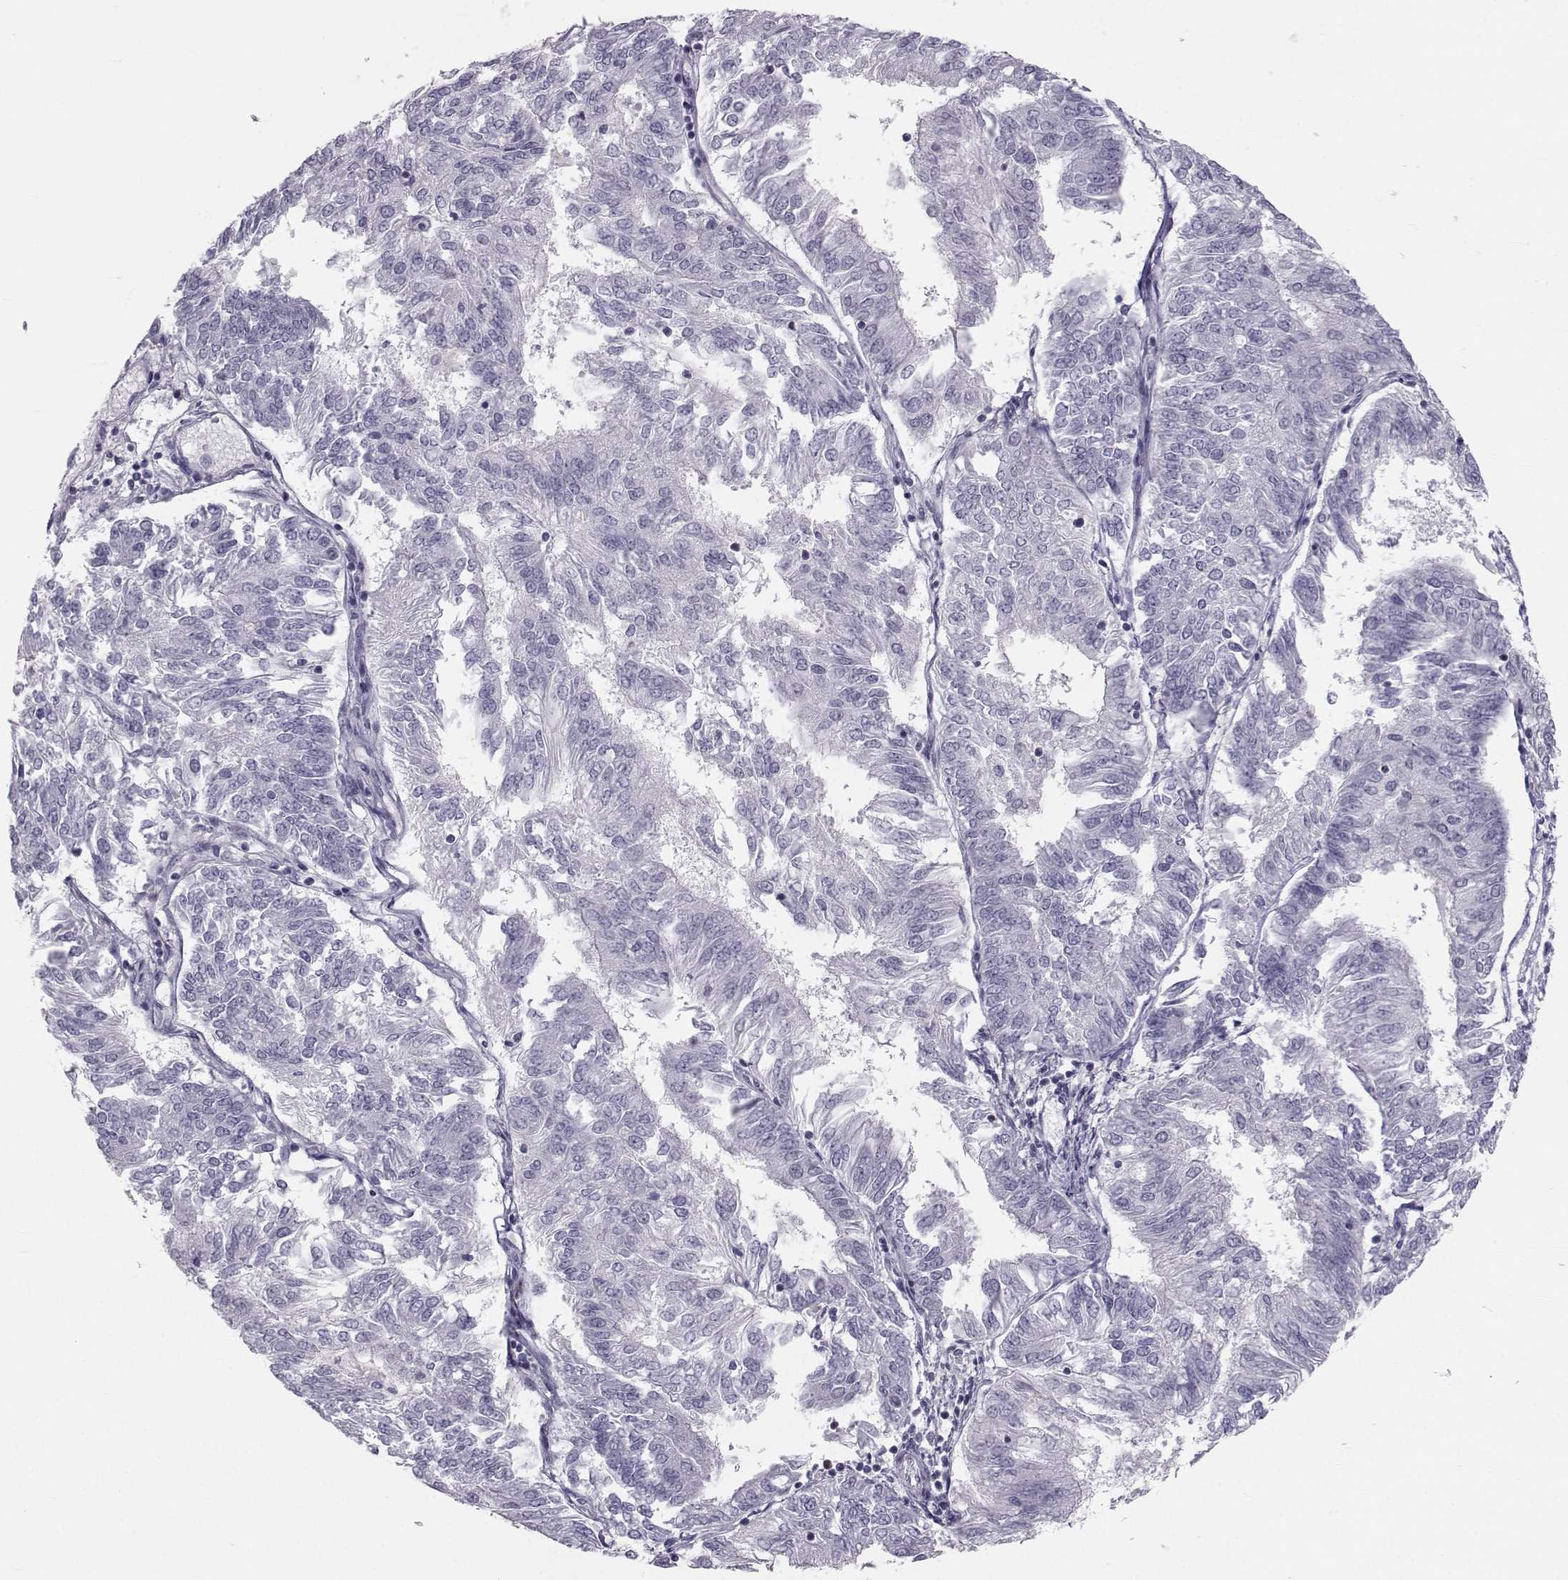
{"staining": {"intensity": "negative", "quantity": "none", "location": "none"}, "tissue": "endometrial cancer", "cell_type": "Tumor cells", "image_type": "cancer", "snomed": [{"axis": "morphology", "description": "Adenocarcinoma, NOS"}, {"axis": "topography", "description": "Endometrium"}], "caption": "Tumor cells show no significant protein staining in endometrial adenocarcinoma.", "gene": "GARIN3", "patient": {"sex": "female", "age": 58}}